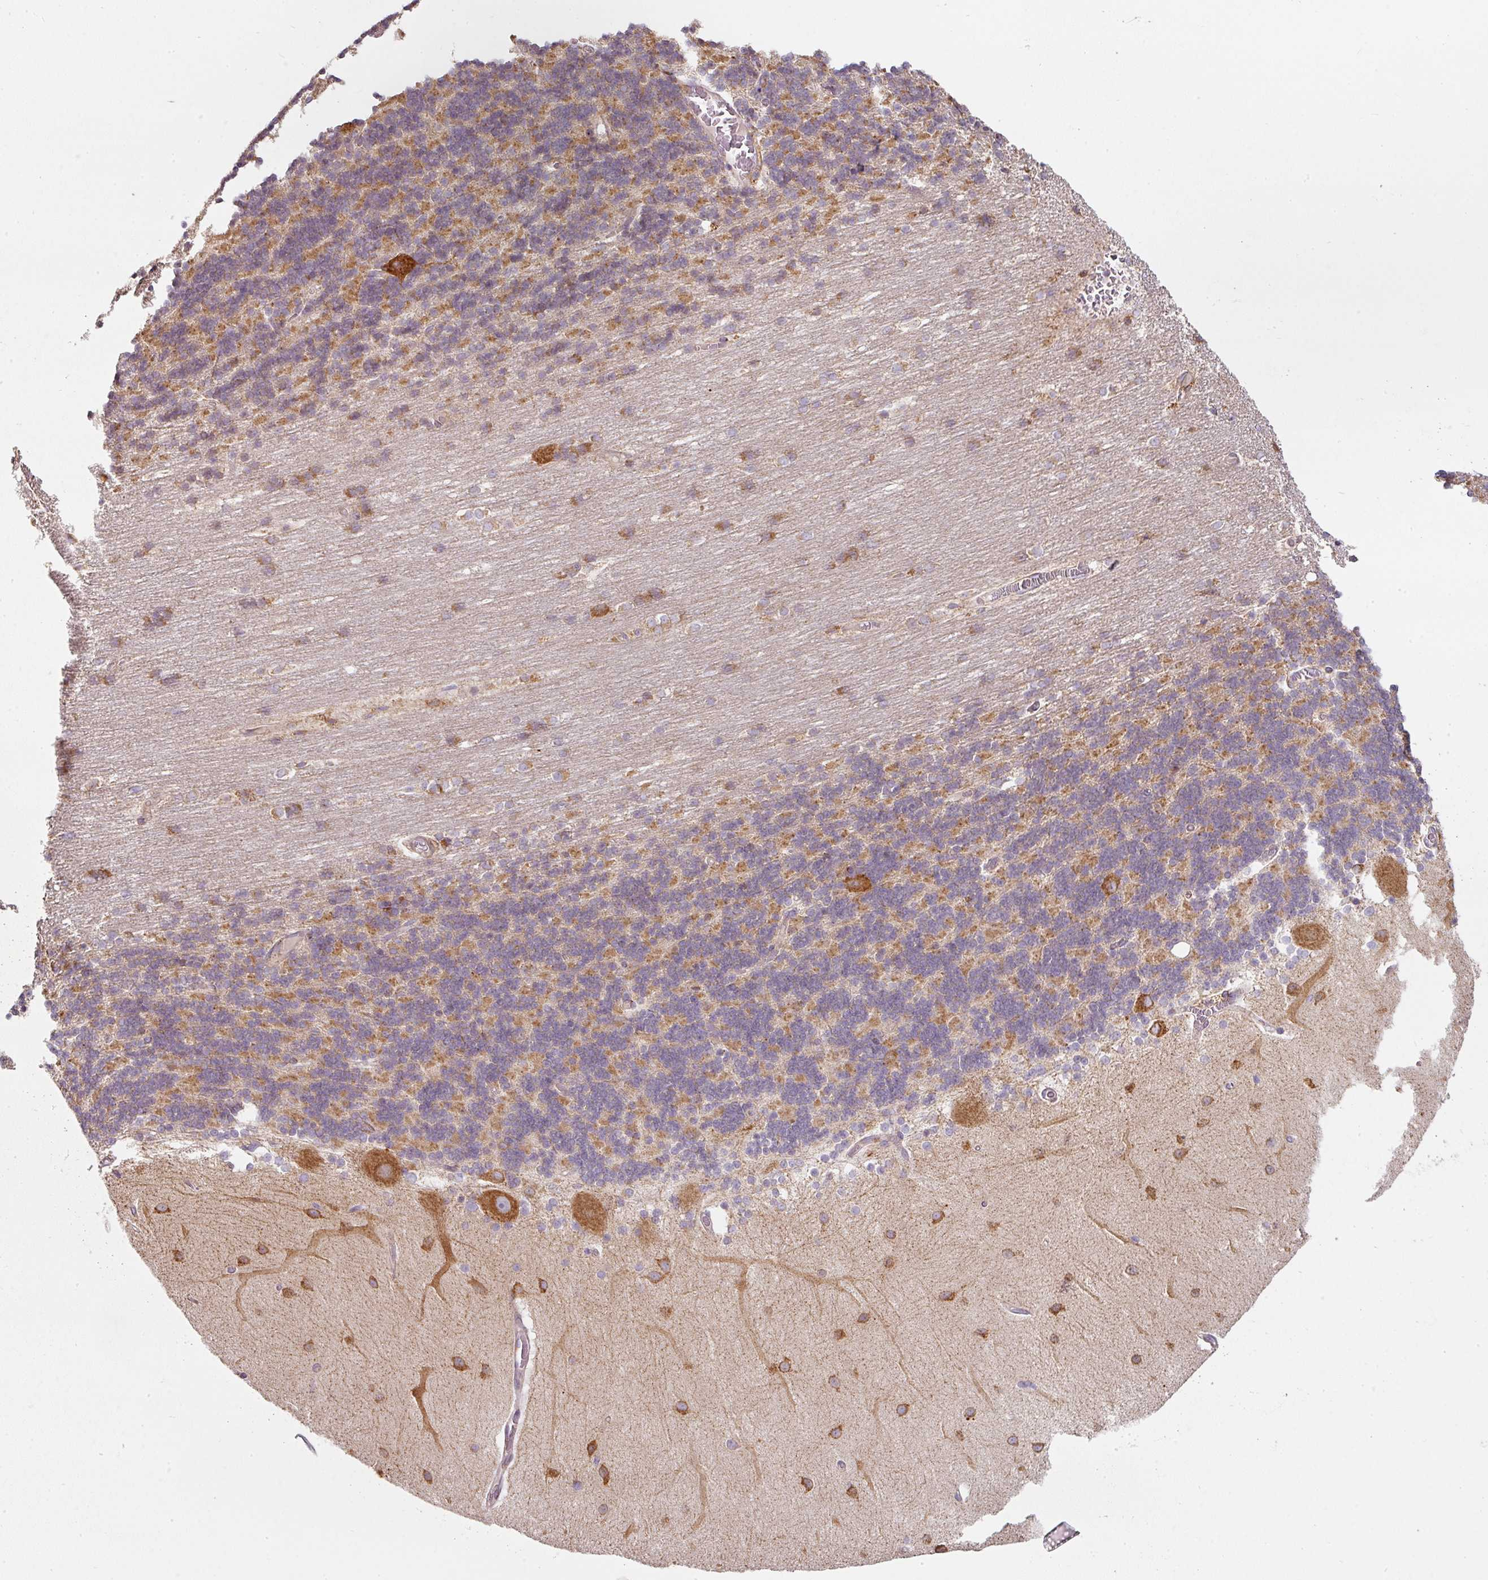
{"staining": {"intensity": "moderate", "quantity": "25%-75%", "location": "cytoplasmic/membranous"}, "tissue": "cerebellum", "cell_type": "Cells in granular layer", "image_type": "normal", "snomed": [{"axis": "morphology", "description": "Normal tissue, NOS"}, {"axis": "topography", "description": "Cerebellum"}], "caption": "Immunohistochemistry photomicrograph of benign cerebellum: cerebellum stained using immunohistochemistry (IHC) shows medium levels of moderate protein expression localized specifically in the cytoplasmic/membranous of cells in granular layer, appearing as a cytoplasmic/membranous brown color.", "gene": "MORN4", "patient": {"sex": "female", "age": 54}}